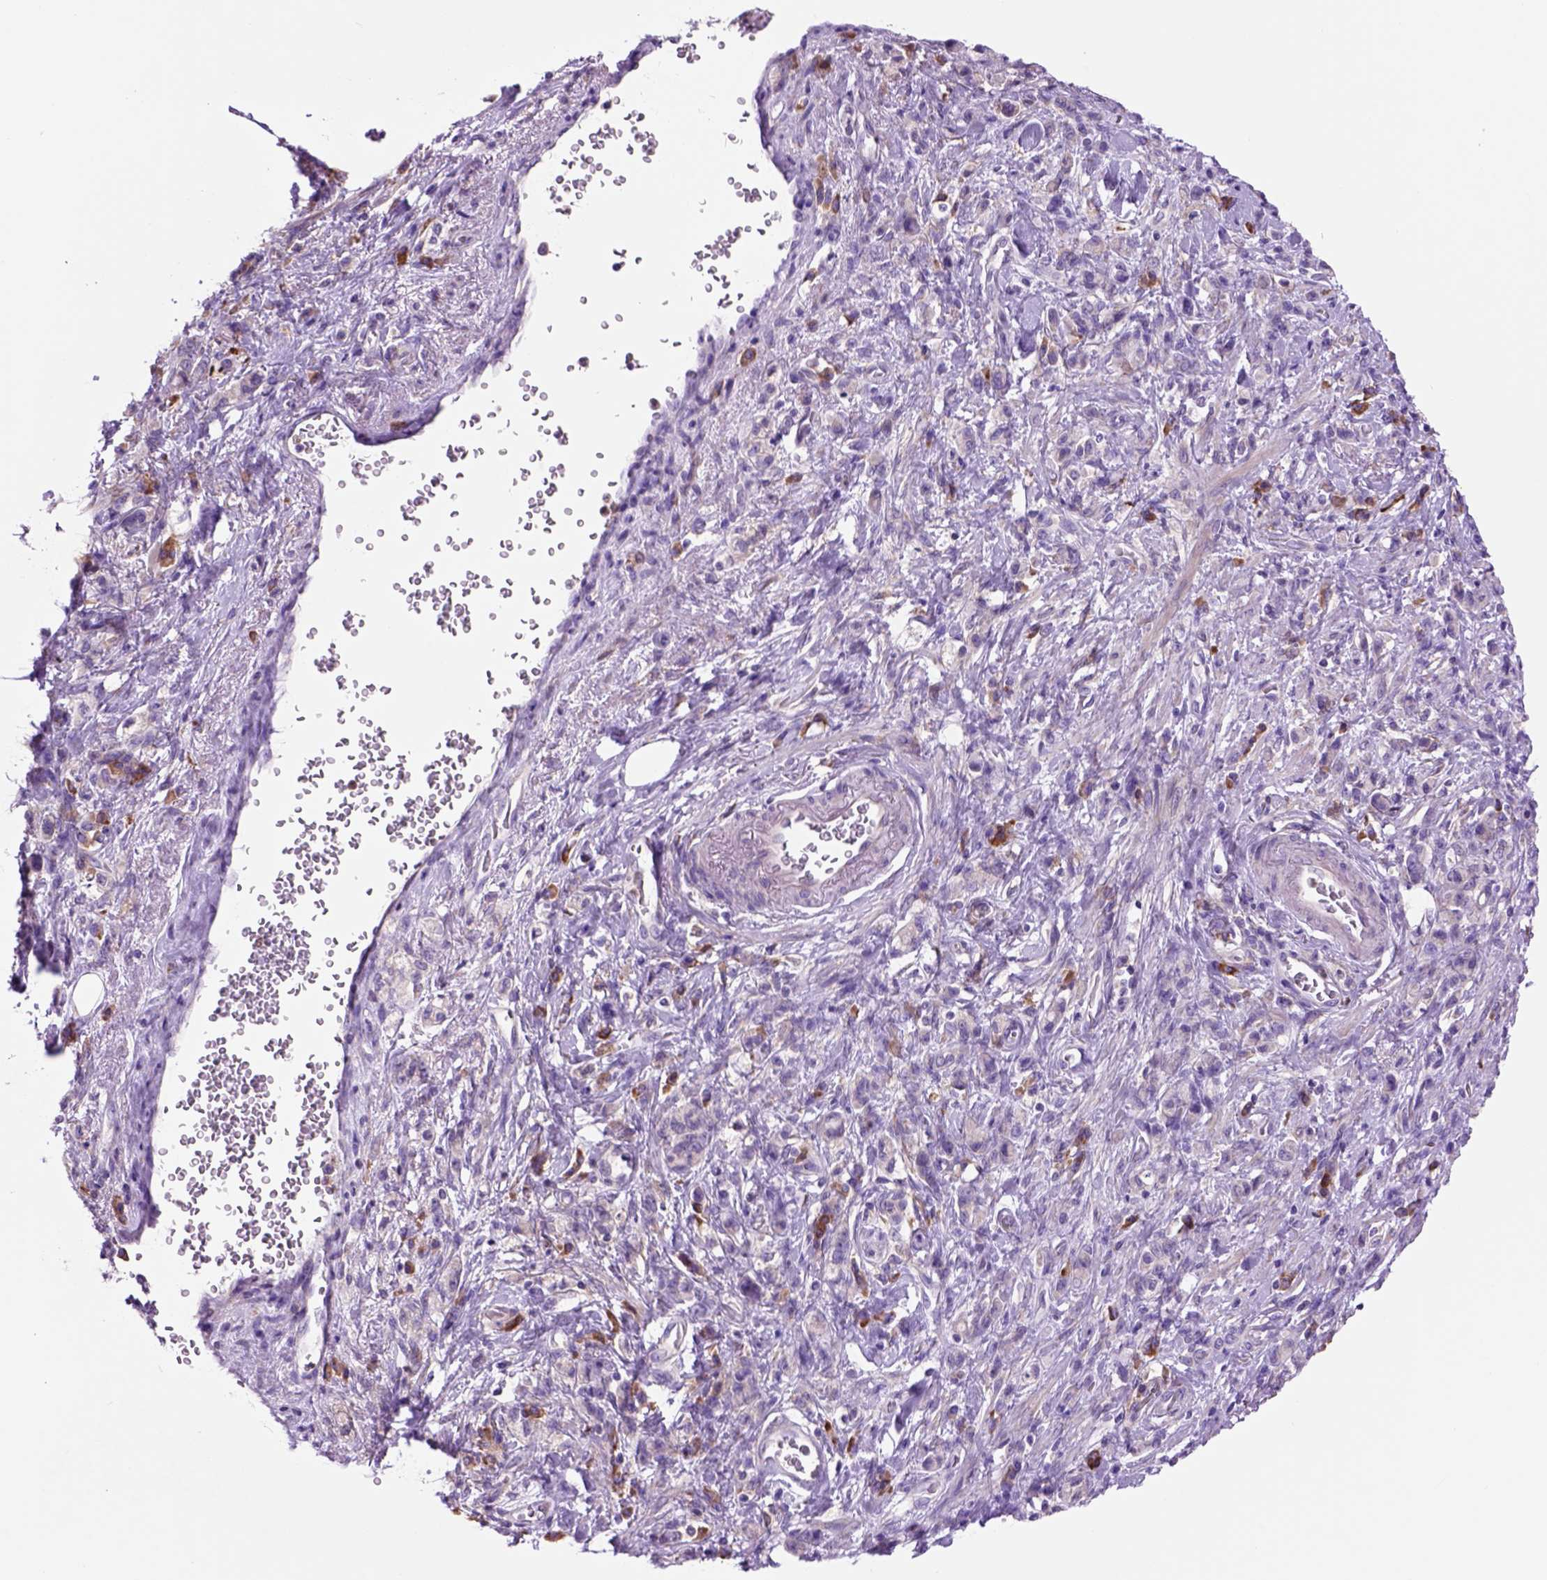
{"staining": {"intensity": "negative", "quantity": "none", "location": "none"}, "tissue": "stomach cancer", "cell_type": "Tumor cells", "image_type": "cancer", "snomed": [{"axis": "morphology", "description": "Adenocarcinoma, NOS"}, {"axis": "topography", "description": "Stomach"}], "caption": "Human stomach cancer (adenocarcinoma) stained for a protein using immunohistochemistry demonstrates no staining in tumor cells.", "gene": "PIAS3", "patient": {"sex": "male", "age": 77}}